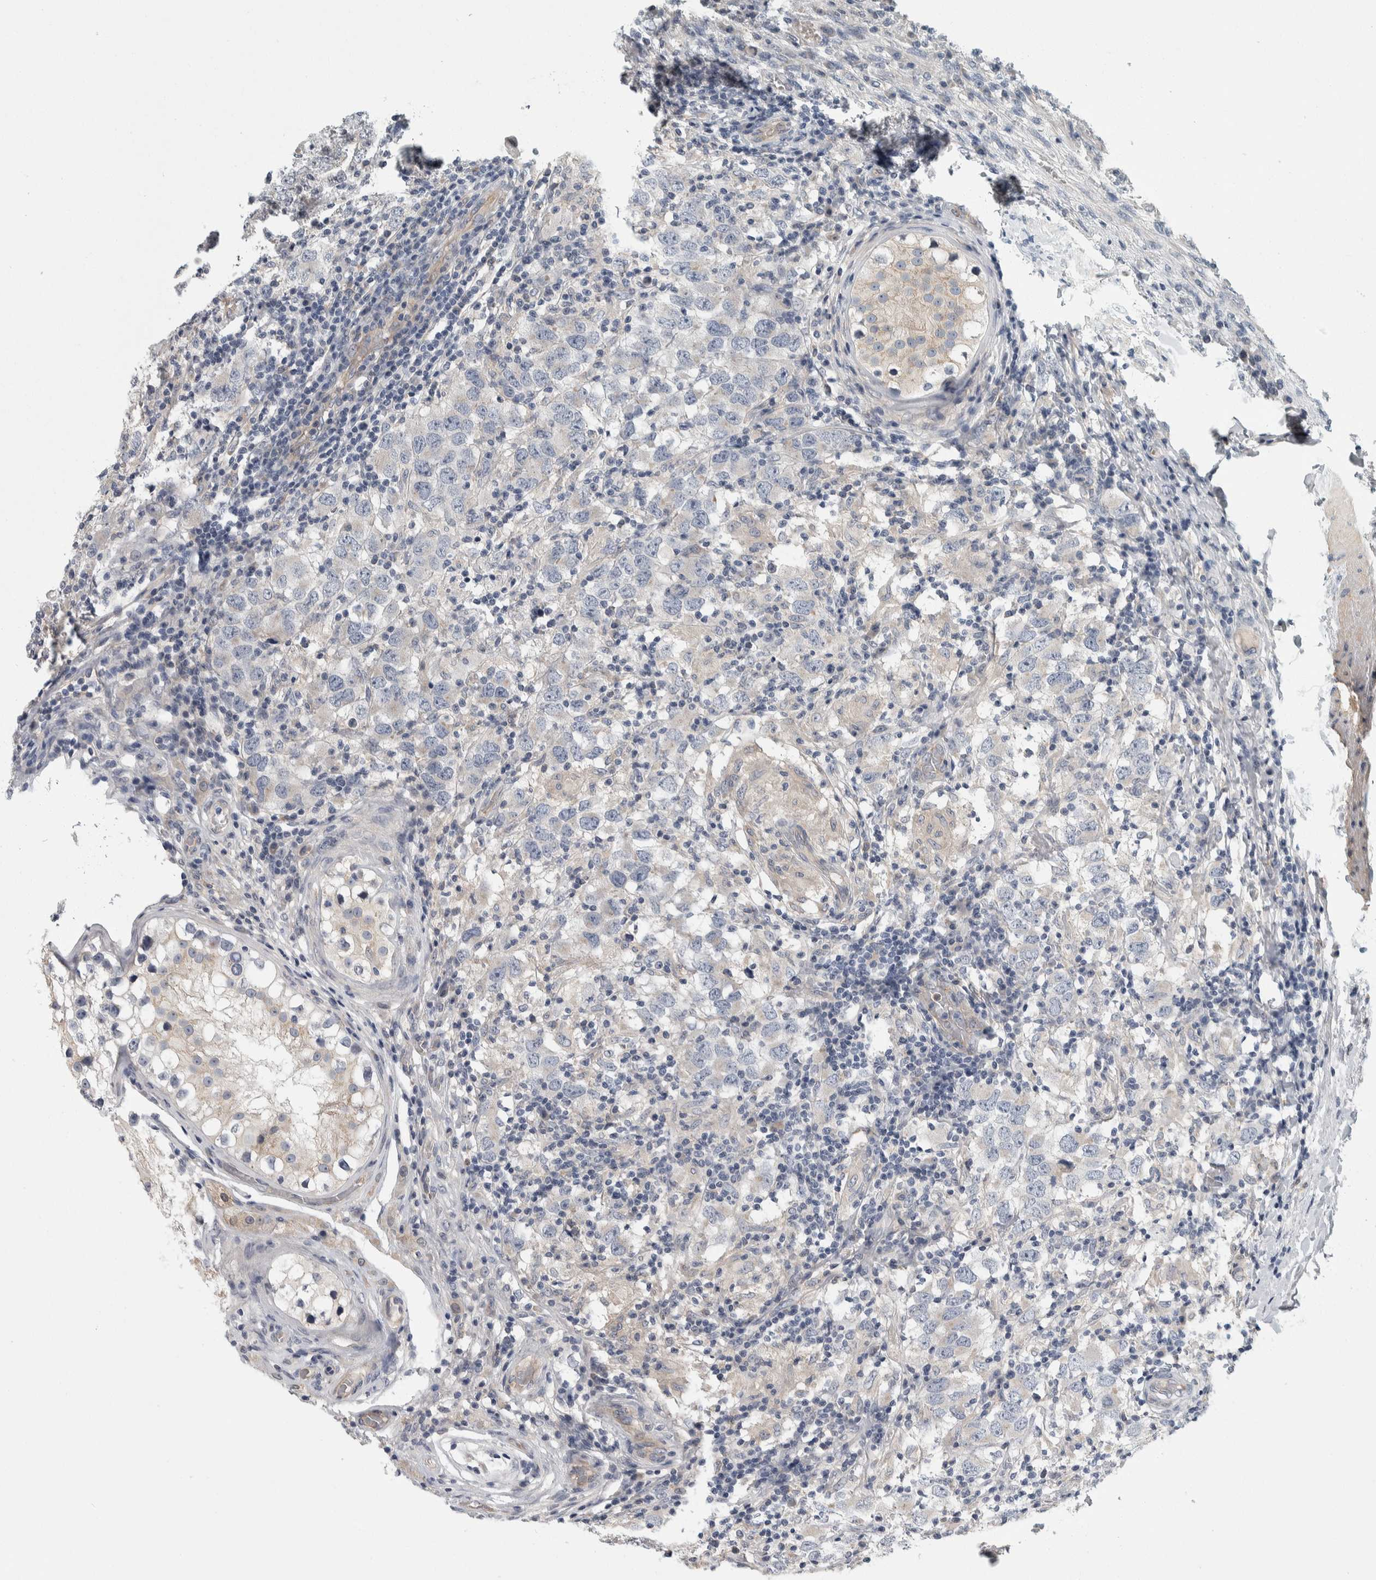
{"staining": {"intensity": "negative", "quantity": "none", "location": "none"}, "tissue": "testis cancer", "cell_type": "Tumor cells", "image_type": "cancer", "snomed": [{"axis": "morphology", "description": "Carcinoma, Embryonal, NOS"}, {"axis": "topography", "description": "Testis"}], "caption": "An immunohistochemistry (IHC) image of testis embryonal carcinoma is shown. There is no staining in tumor cells of testis embryonal carcinoma. The staining was performed using DAB to visualize the protein expression in brown, while the nuclei were stained in blue with hematoxylin (Magnification: 20x).", "gene": "KCNJ3", "patient": {"sex": "male", "age": 21}}